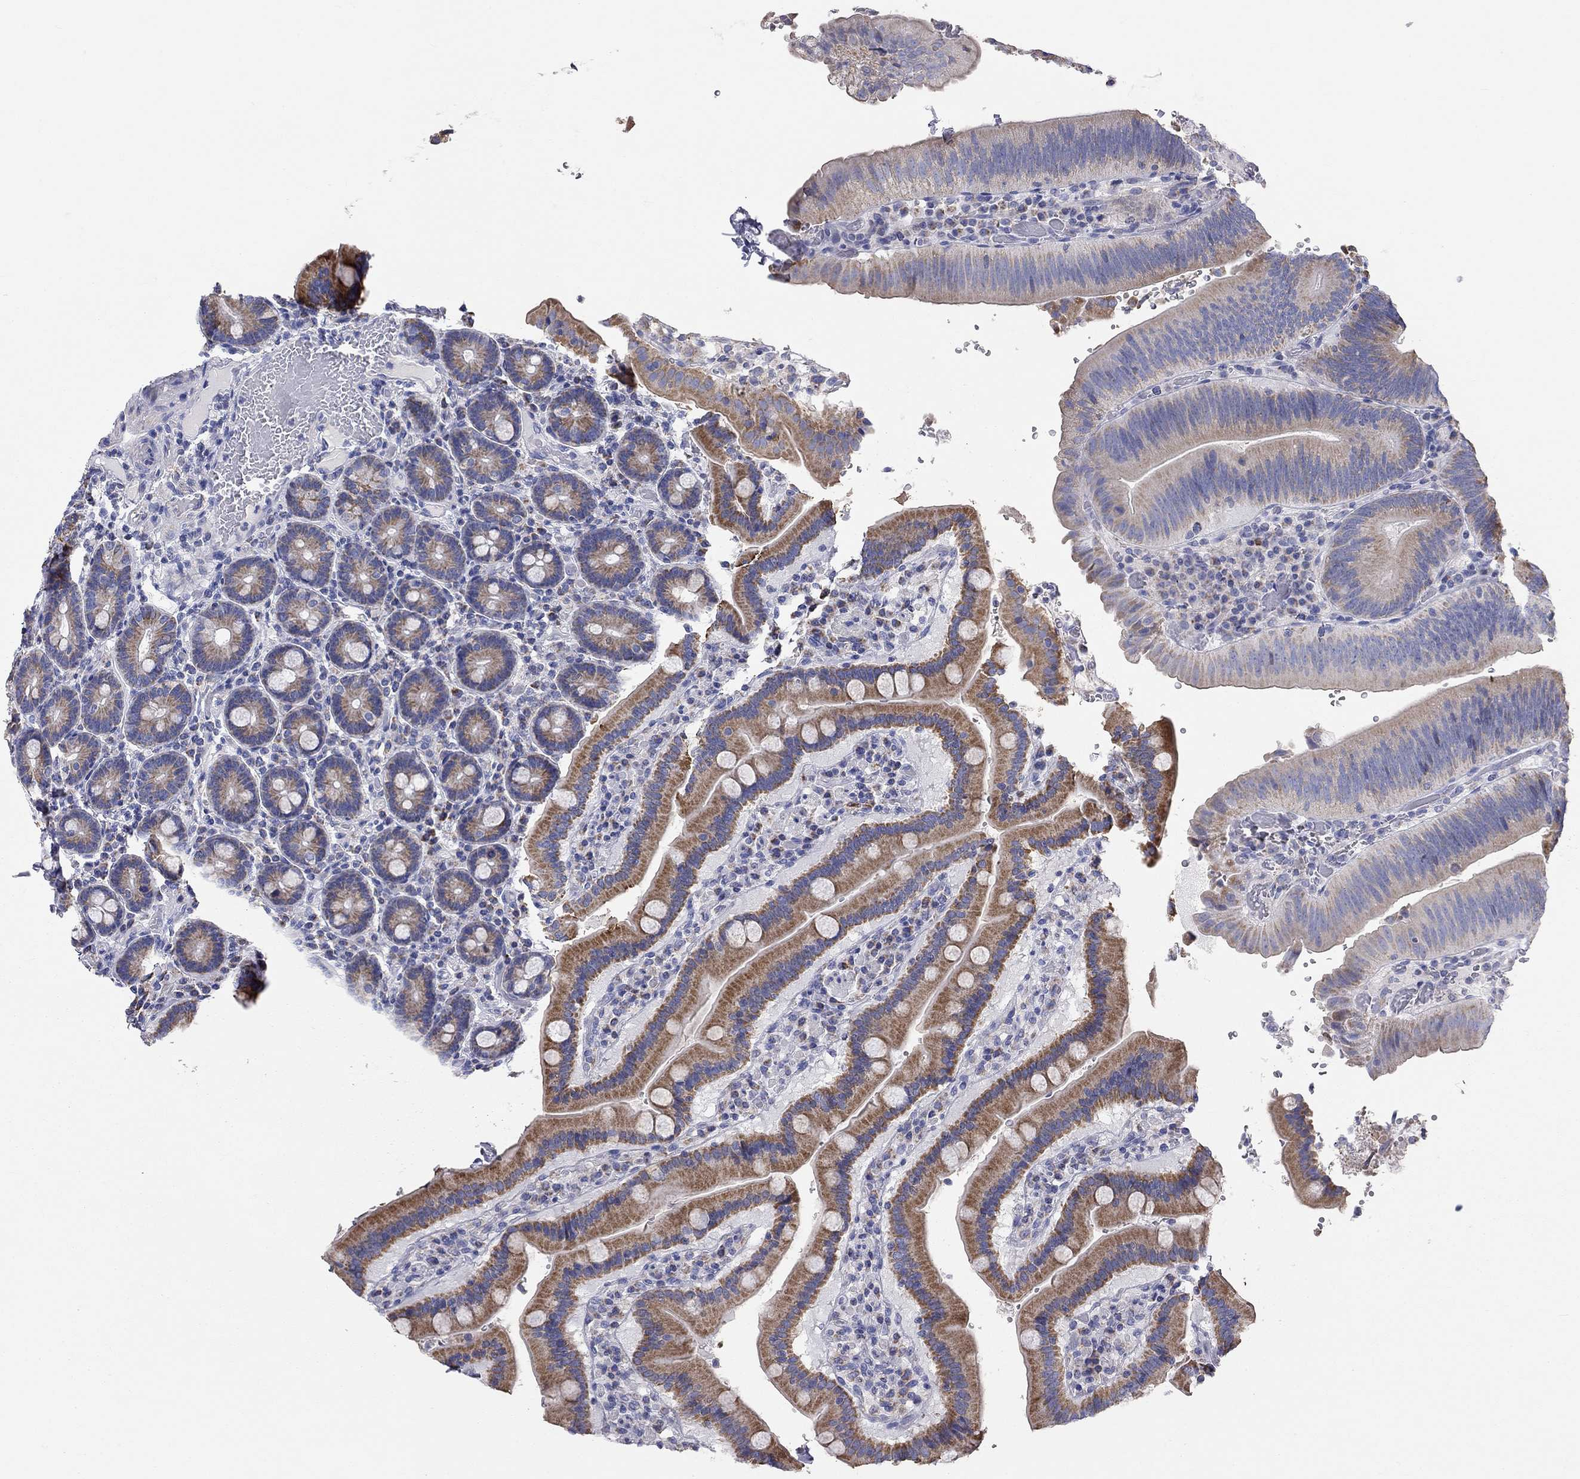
{"staining": {"intensity": "moderate", "quantity": "25%-75%", "location": "cytoplasmic/membranous"}, "tissue": "duodenum", "cell_type": "Glandular cells", "image_type": "normal", "snomed": [{"axis": "morphology", "description": "Normal tissue, NOS"}, {"axis": "topography", "description": "Duodenum"}], "caption": "Human duodenum stained for a protein (brown) displays moderate cytoplasmic/membranous positive positivity in about 25%-75% of glandular cells.", "gene": "RCAN1", "patient": {"sex": "female", "age": 62}}